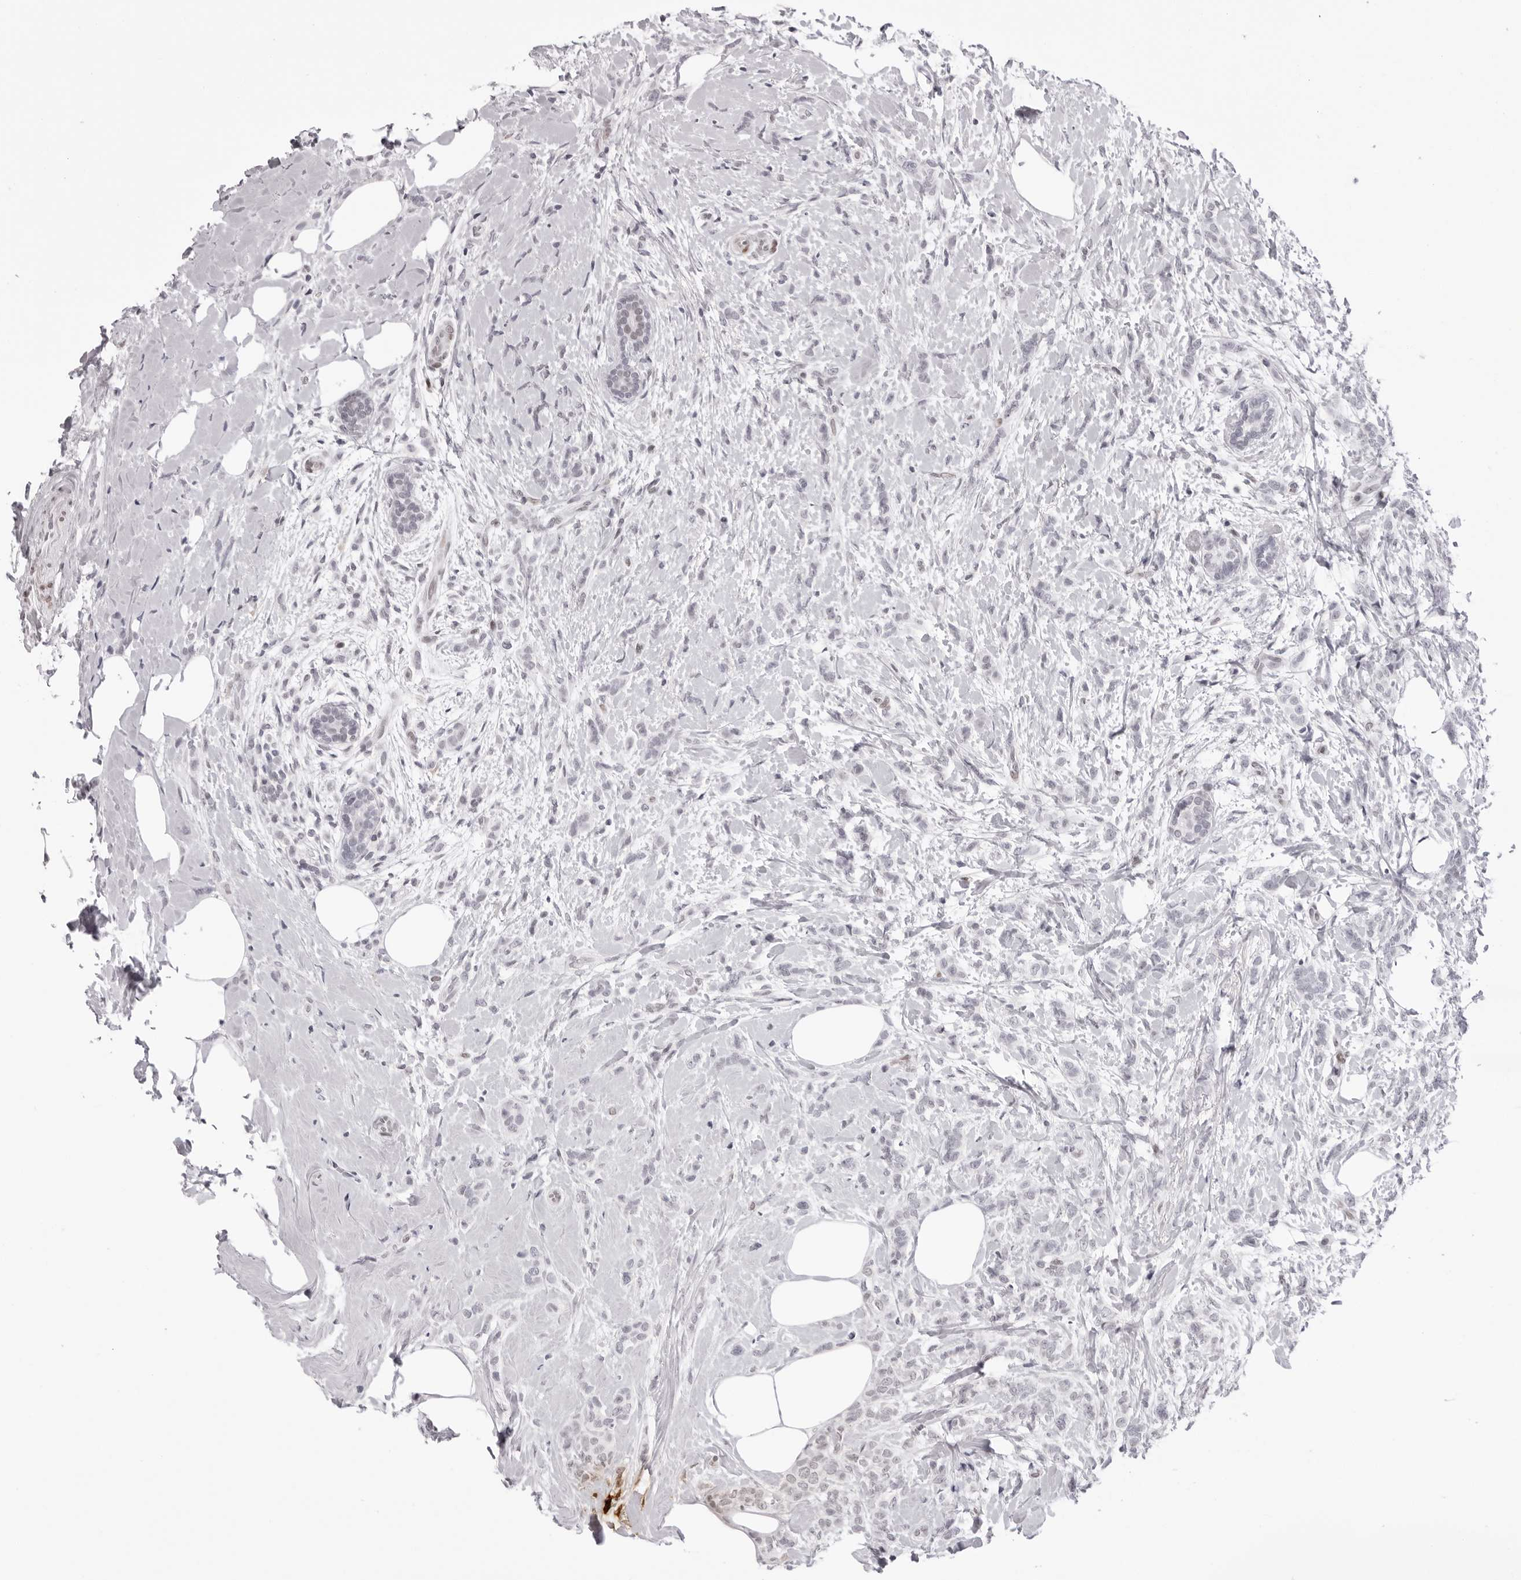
{"staining": {"intensity": "negative", "quantity": "none", "location": "none"}, "tissue": "breast cancer", "cell_type": "Tumor cells", "image_type": "cancer", "snomed": [{"axis": "morphology", "description": "Lobular carcinoma, in situ"}, {"axis": "morphology", "description": "Lobular carcinoma"}, {"axis": "topography", "description": "Breast"}], "caption": "This micrograph is of lobular carcinoma (breast) stained with immunohistochemistry to label a protein in brown with the nuclei are counter-stained blue. There is no positivity in tumor cells.", "gene": "MAFK", "patient": {"sex": "female", "age": 41}}